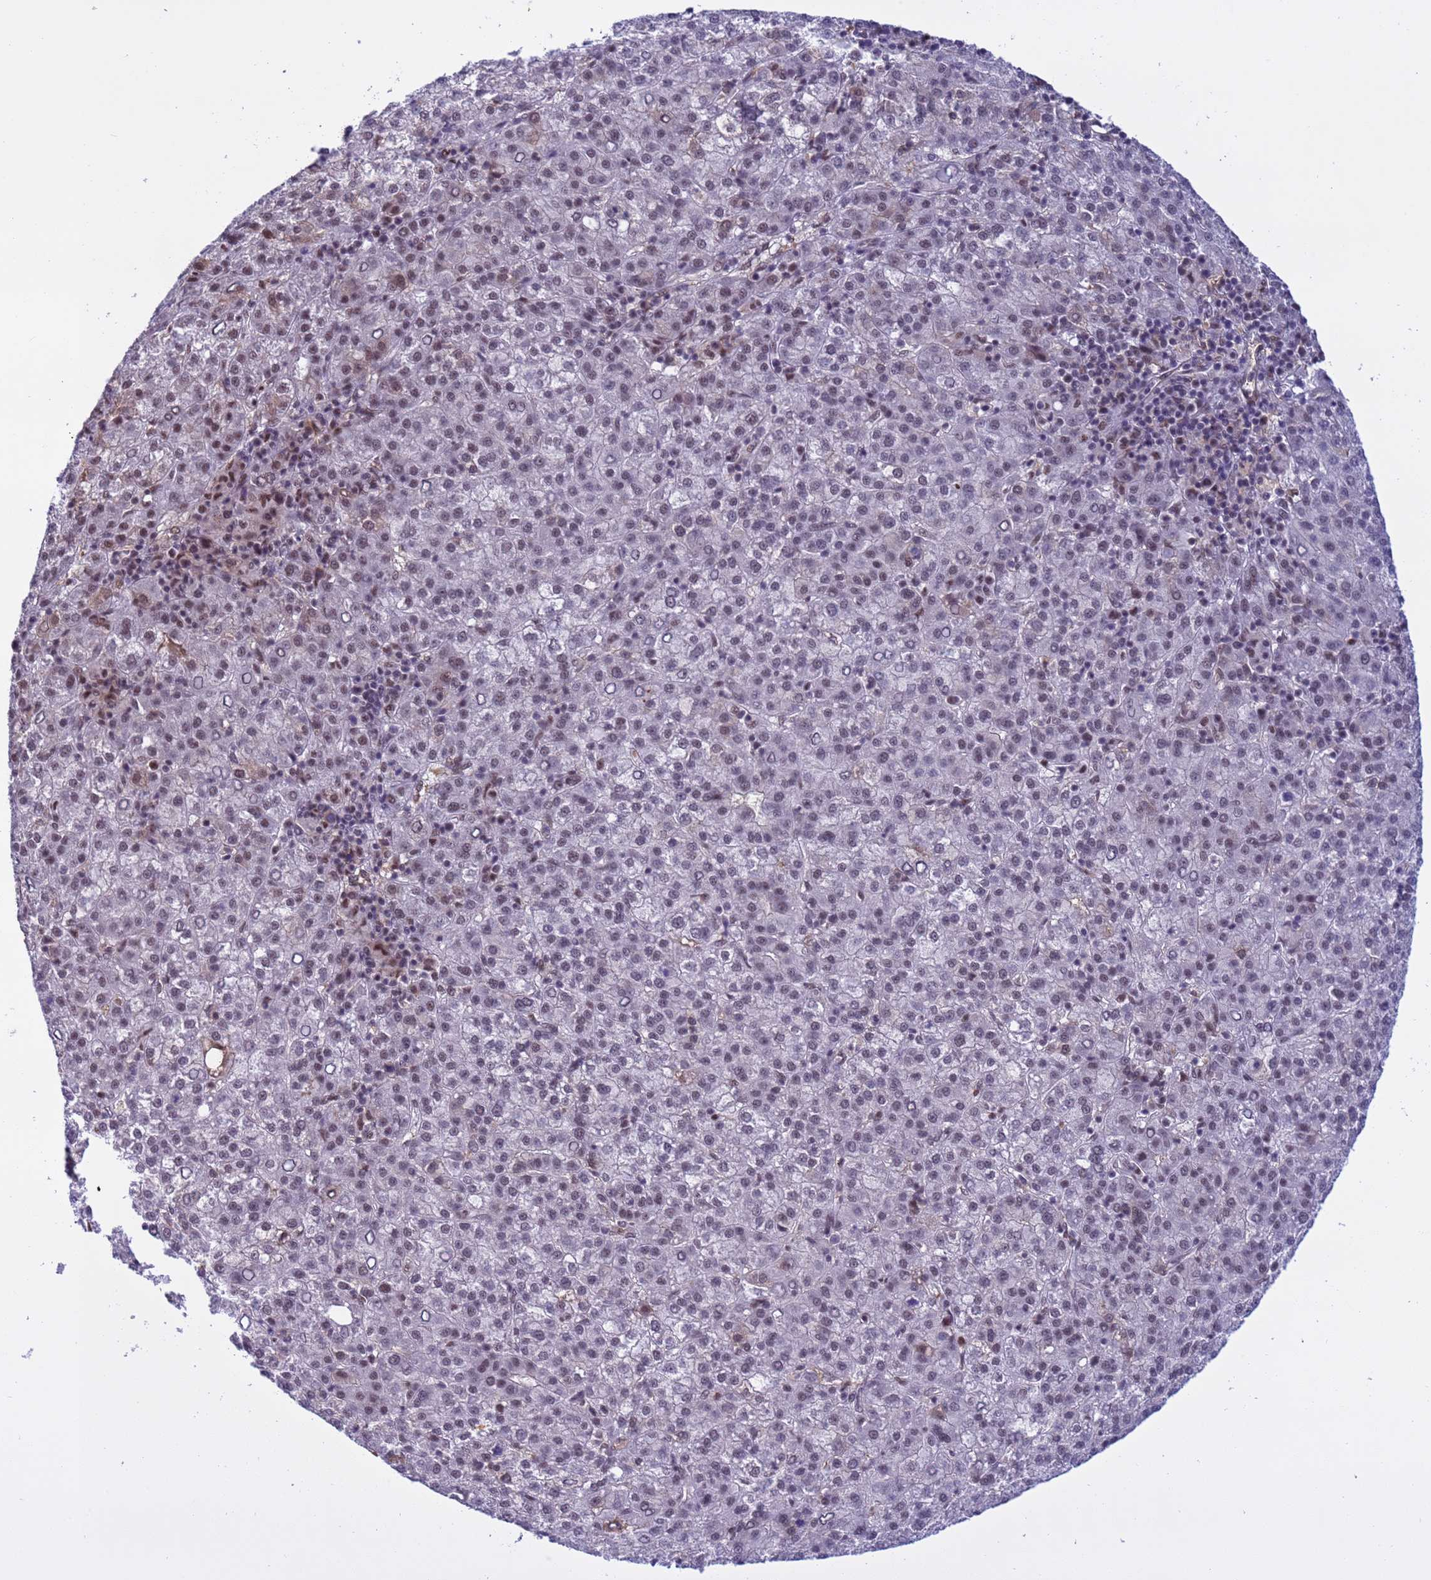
{"staining": {"intensity": "weak", "quantity": "25%-75%", "location": "nuclear"}, "tissue": "liver cancer", "cell_type": "Tumor cells", "image_type": "cancer", "snomed": [{"axis": "morphology", "description": "Carcinoma, Hepatocellular, NOS"}, {"axis": "topography", "description": "Liver"}], "caption": "Liver hepatocellular carcinoma stained for a protein (brown) displays weak nuclear positive positivity in approximately 25%-75% of tumor cells.", "gene": "SRRT", "patient": {"sex": "female", "age": 58}}